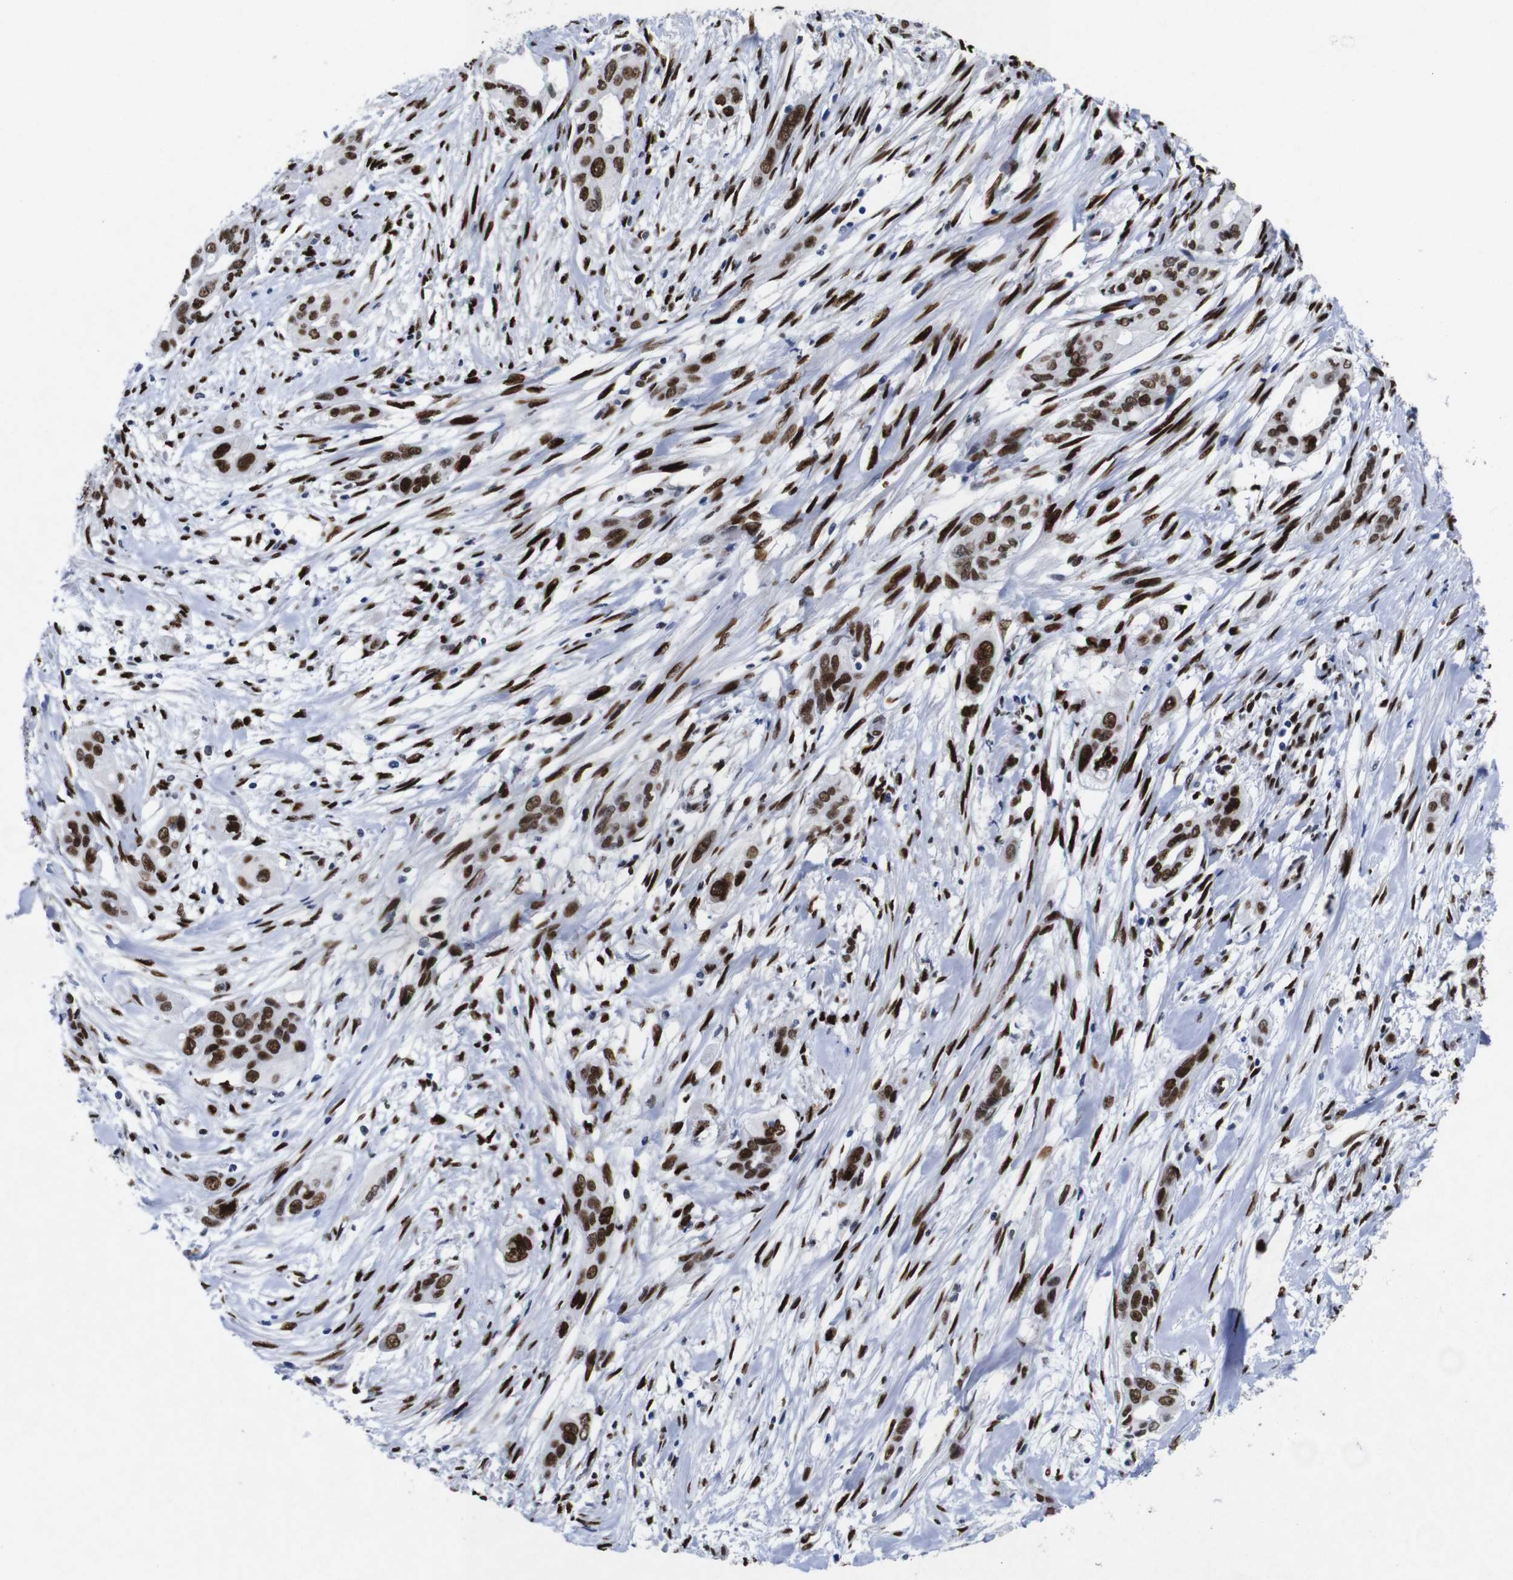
{"staining": {"intensity": "strong", "quantity": ">75%", "location": "nuclear"}, "tissue": "pancreatic cancer", "cell_type": "Tumor cells", "image_type": "cancer", "snomed": [{"axis": "morphology", "description": "Adenocarcinoma, NOS"}, {"axis": "topography", "description": "Pancreas"}], "caption": "Brown immunohistochemical staining in adenocarcinoma (pancreatic) reveals strong nuclear positivity in about >75% of tumor cells. (Stains: DAB (3,3'-diaminobenzidine) in brown, nuclei in blue, Microscopy: brightfield microscopy at high magnification).", "gene": "FOSL2", "patient": {"sex": "female", "age": 60}}